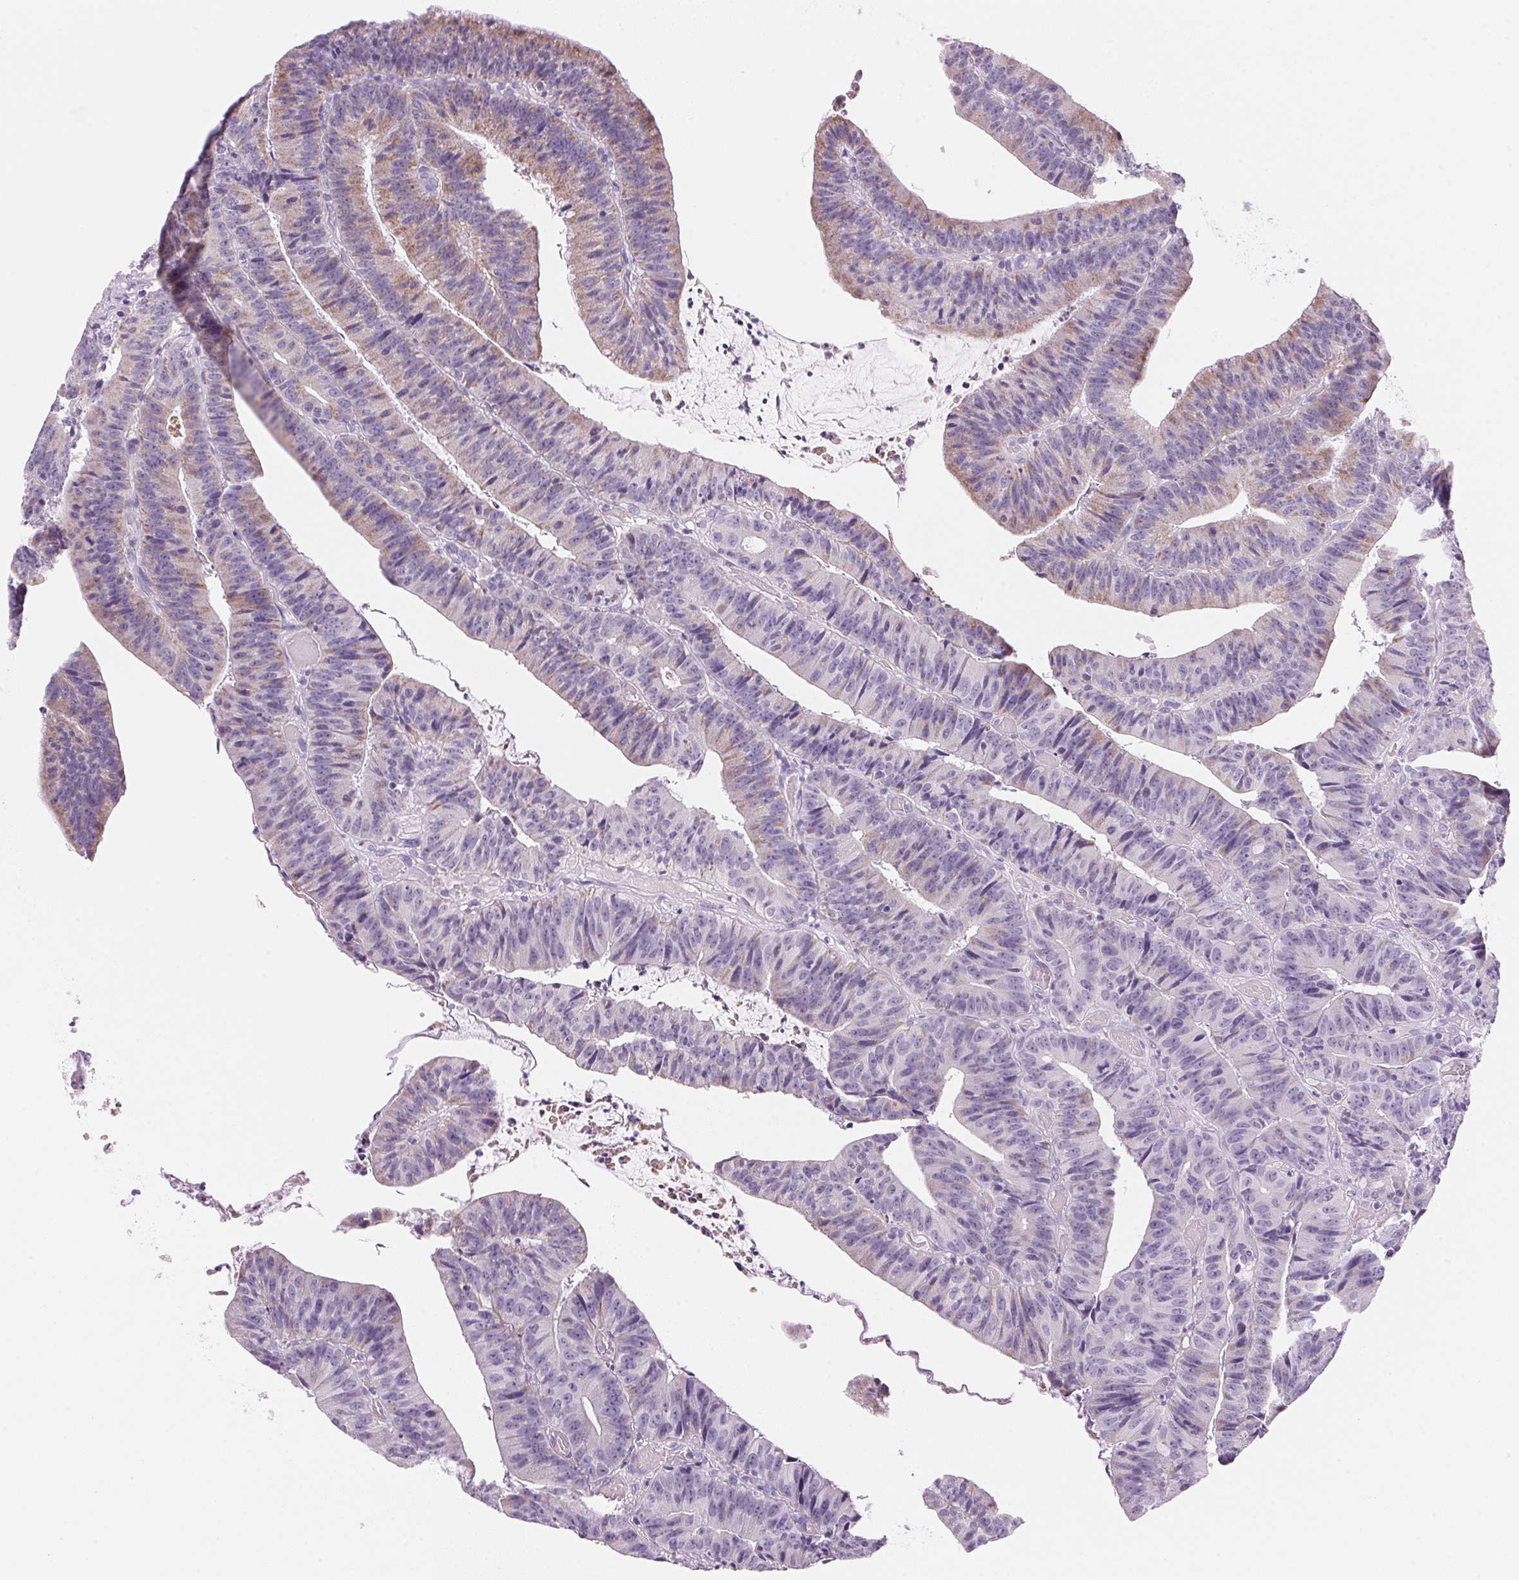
{"staining": {"intensity": "weak", "quantity": "25%-75%", "location": "cytoplasmic/membranous"}, "tissue": "colorectal cancer", "cell_type": "Tumor cells", "image_type": "cancer", "snomed": [{"axis": "morphology", "description": "Adenocarcinoma, NOS"}, {"axis": "topography", "description": "Colon"}], "caption": "This is a histology image of IHC staining of colorectal cancer, which shows weak positivity in the cytoplasmic/membranous of tumor cells.", "gene": "CYP11B1", "patient": {"sex": "female", "age": 78}}